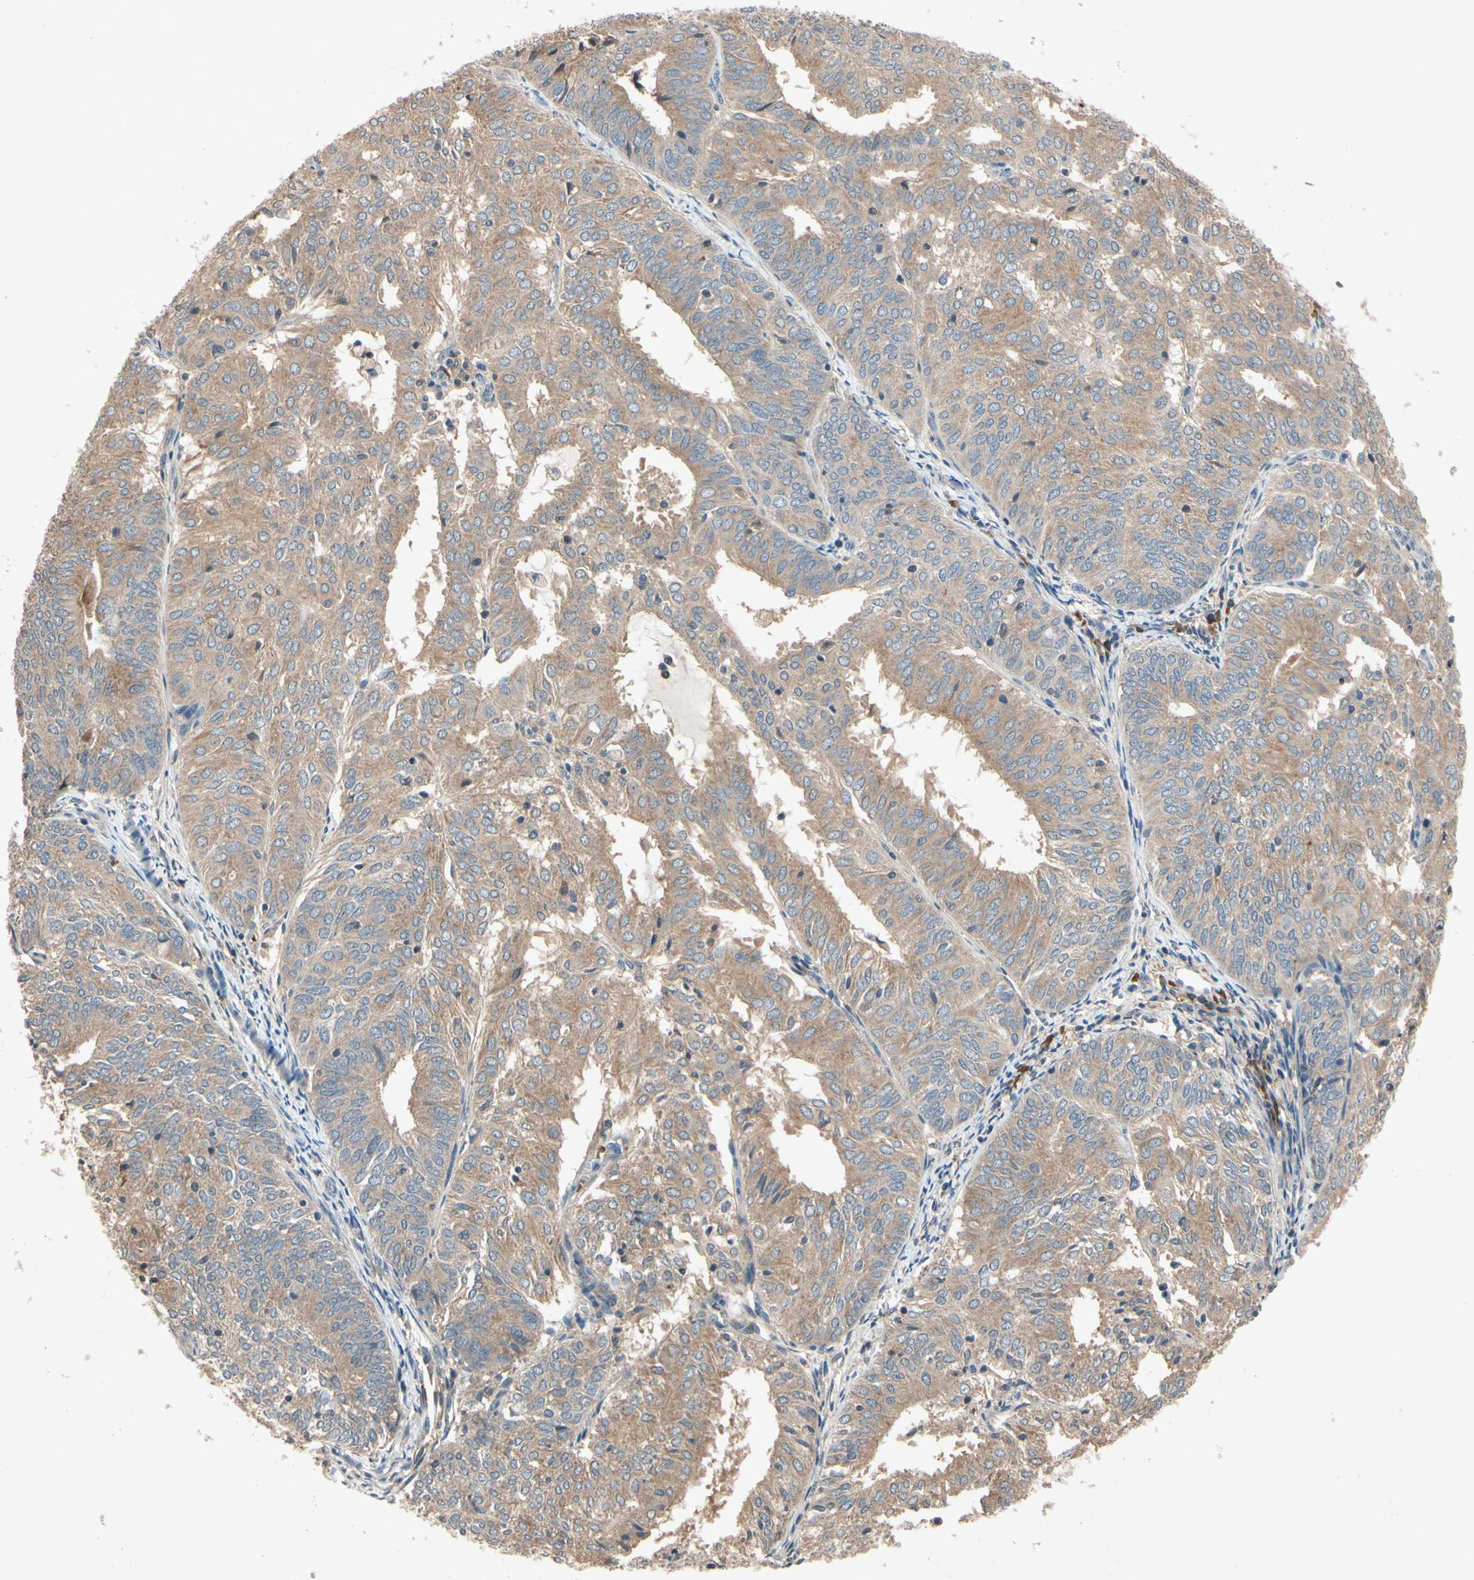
{"staining": {"intensity": "weak", "quantity": ">75%", "location": "cytoplasmic/membranous"}, "tissue": "endometrial cancer", "cell_type": "Tumor cells", "image_type": "cancer", "snomed": [{"axis": "morphology", "description": "Adenocarcinoma, NOS"}, {"axis": "topography", "description": "Uterus"}], "caption": "Tumor cells display weak cytoplasmic/membranous expression in approximately >75% of cells in endometrial cancer.", "gene": "IL1RL1", "patient": {"sex": "female", "age": 60}}